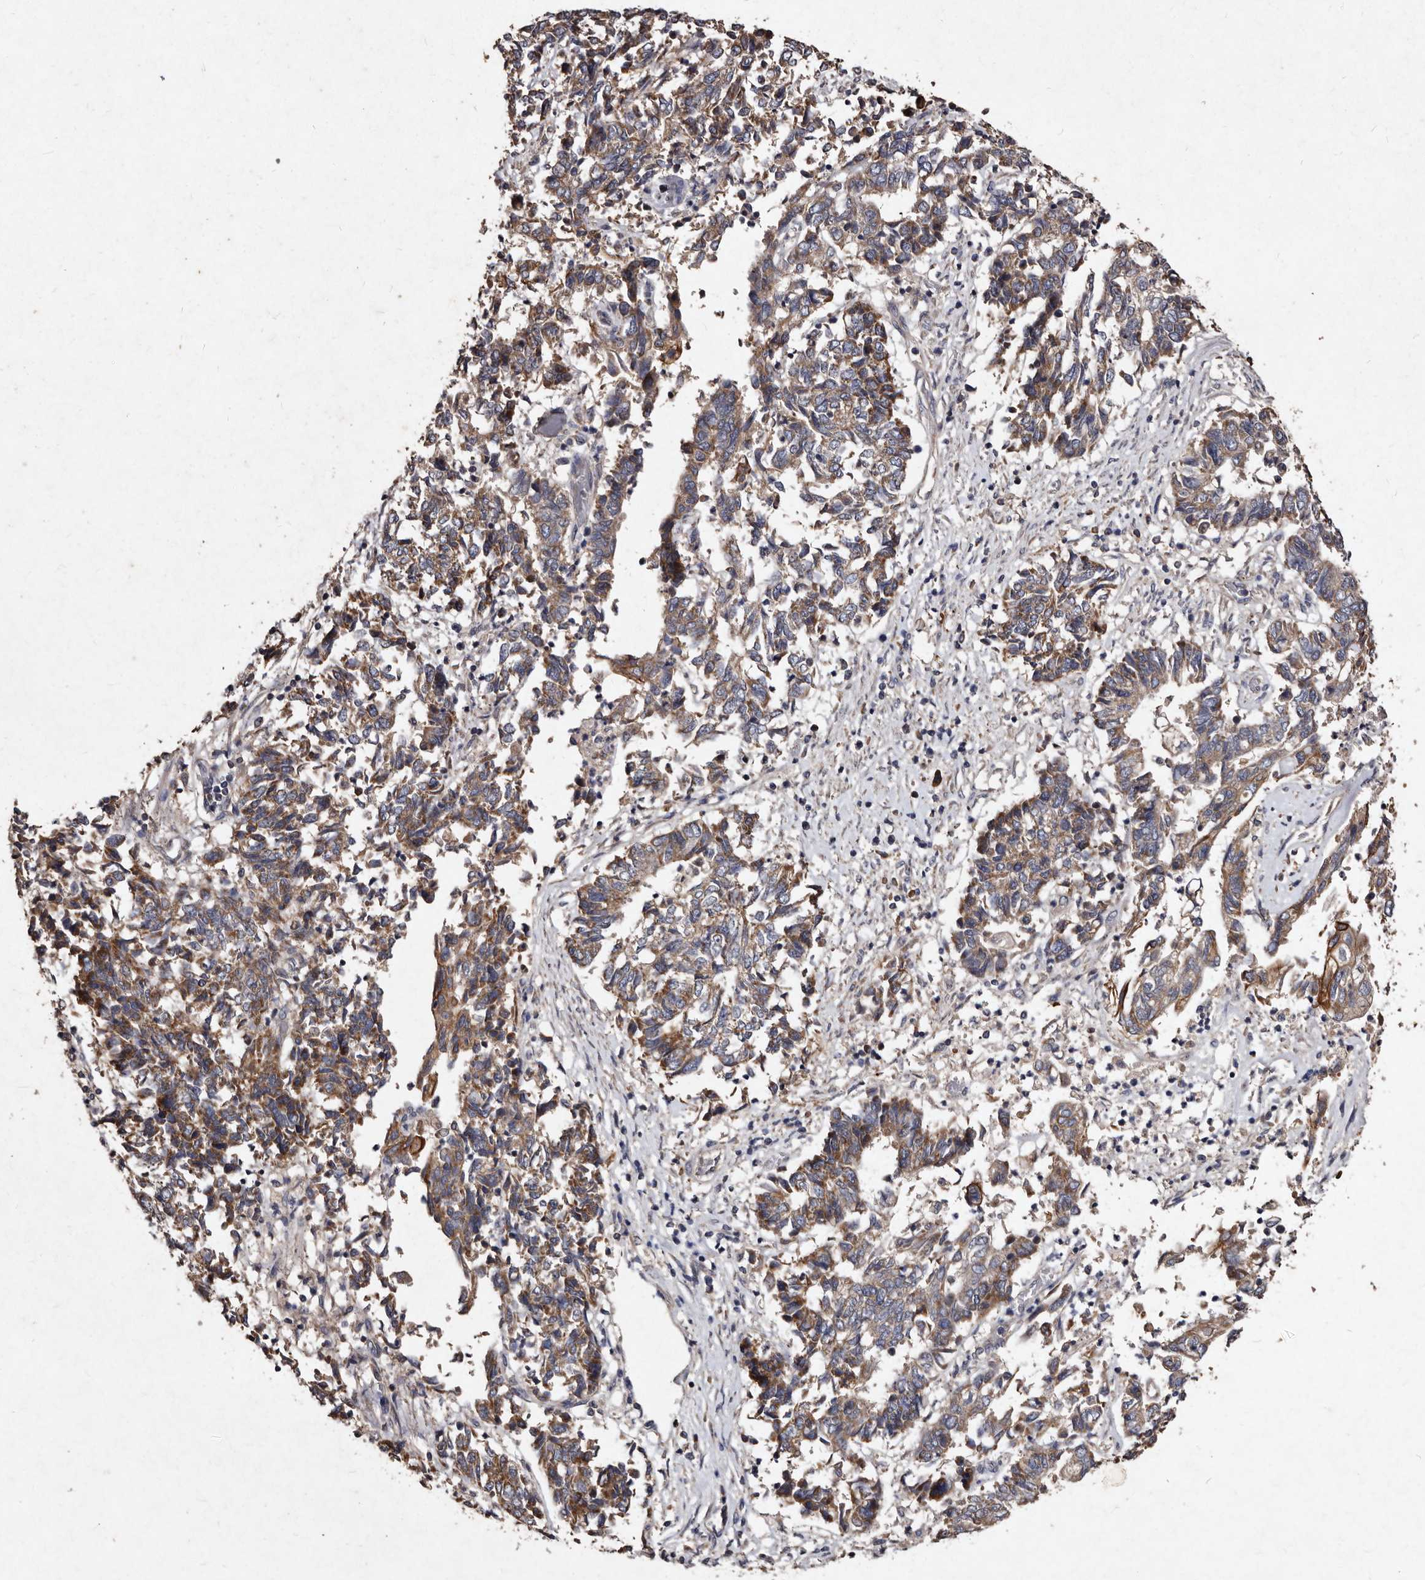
{"staining": {"intensity": "moderate", "quantity": ">75%", "location": "cytoplasmic/membranous"}, "tissue": "endometrial cancer", "cell_type": "Tumor cells", "image_type": "cancer", "snomed": [{"axis": "morphology", "description": "Adenocarcinoma, NOS"}, {"axis": "topography", "description": "Endometrium"}], "caption": "Immunohistochemical staining of endometrial cancer (adenocarcinoma) reveals moderate cytoplasmic/membranous protein staining in about >75% of tumor cells.", "gene": "TFB1M", "patient": {"sex": "female", "age": 80}}